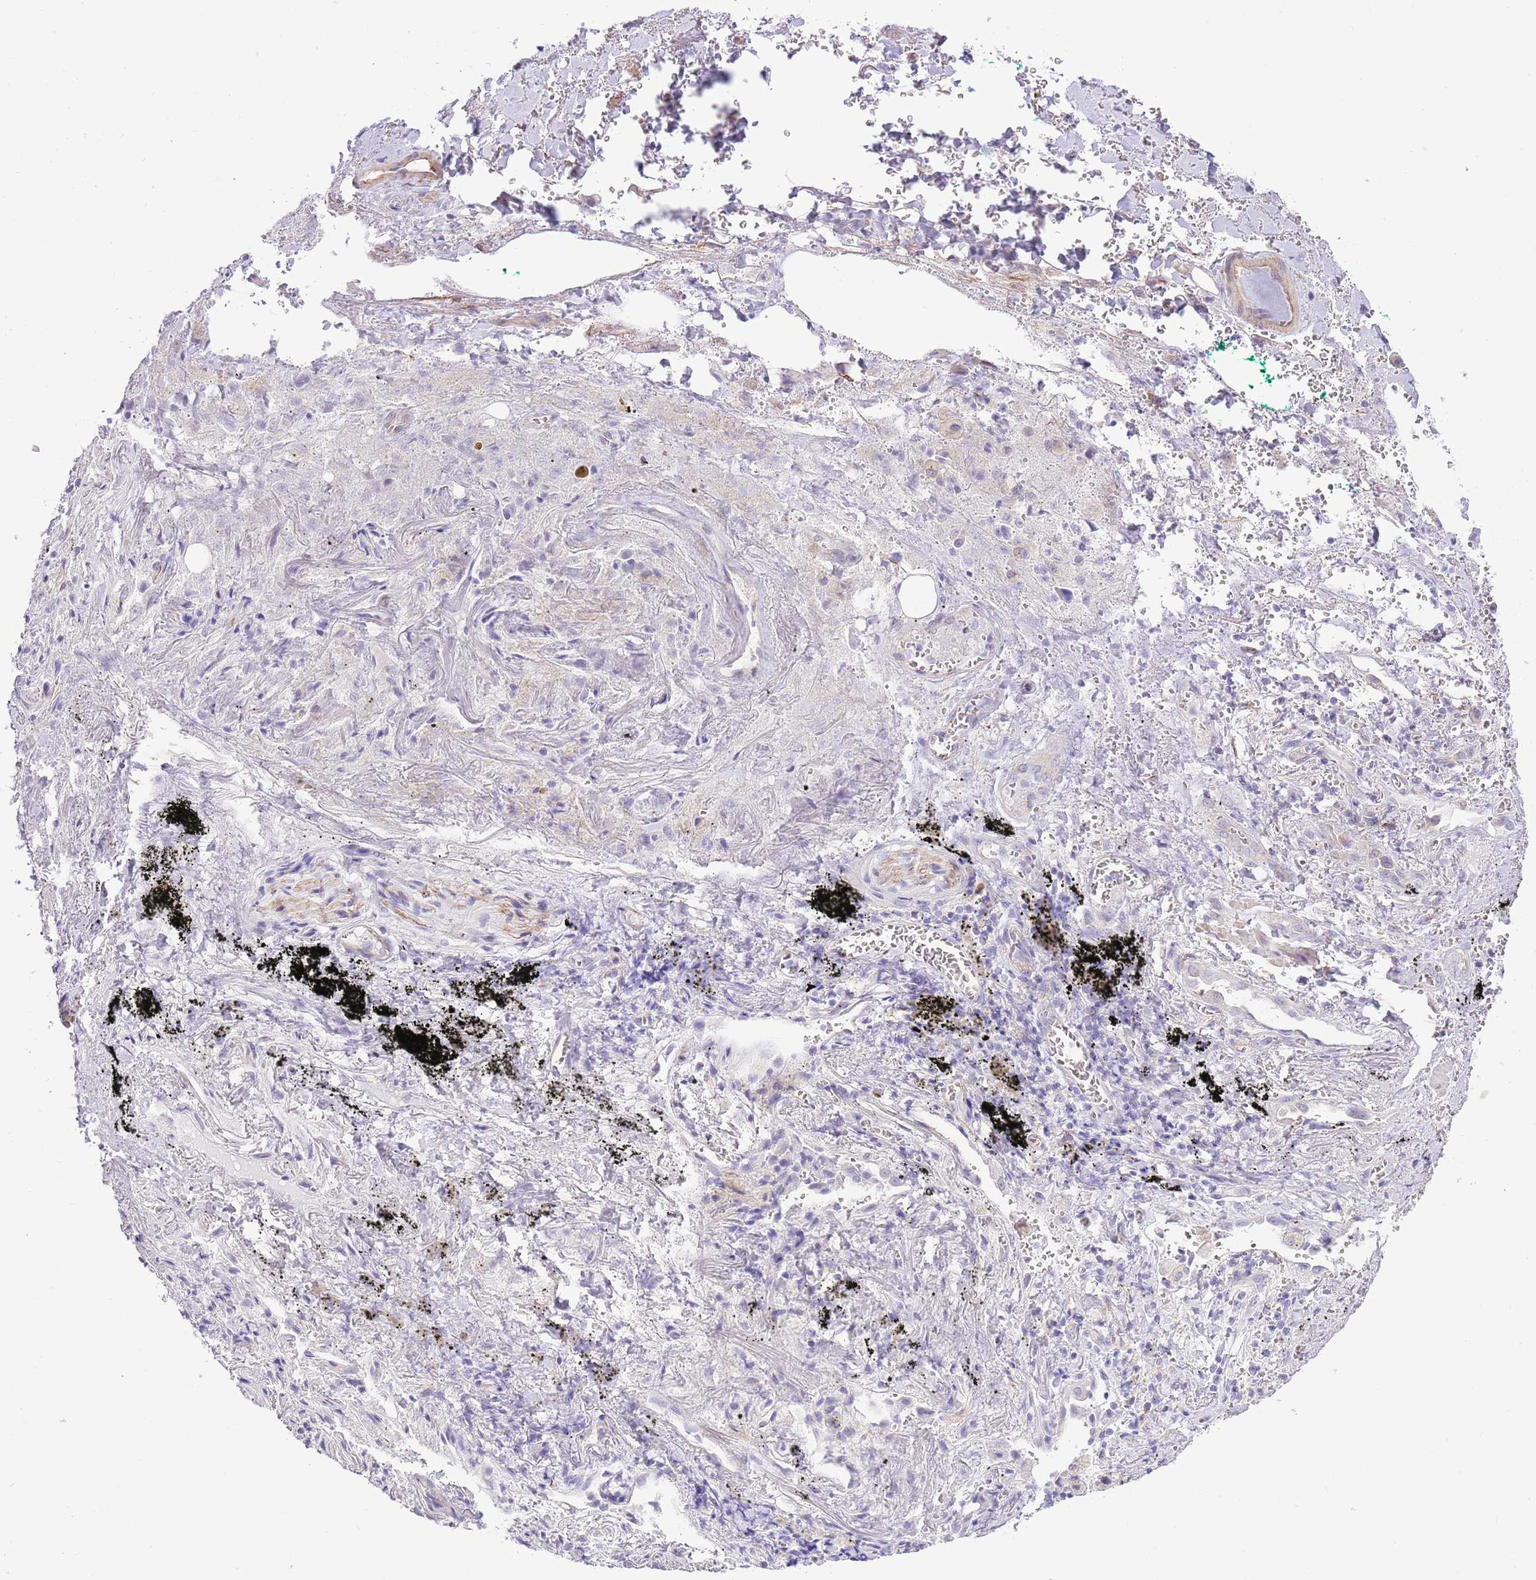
{"staining": {"intensity": "negative", "quantity": "none", "location": "none"}, "tissue": "adipose tissue", "cell_type": "Adipocytes", "image_type": "normal", "snomed": [{"axis": "morphology", "description": "Normal tissue, NOS"}, {"axis": "topography", "description": "Cartilage tissue"}], "caption": "Immunohistochemistry (IHC) of unremarkable human adipose tissue displays no positivity in adipocytes. (DAB (3,3'-diaminobenzidine) immunohistochemistry (IHC), high magnification).", "gene": "ZC4H2", "patient": {"sex": "male", "age": 66}}